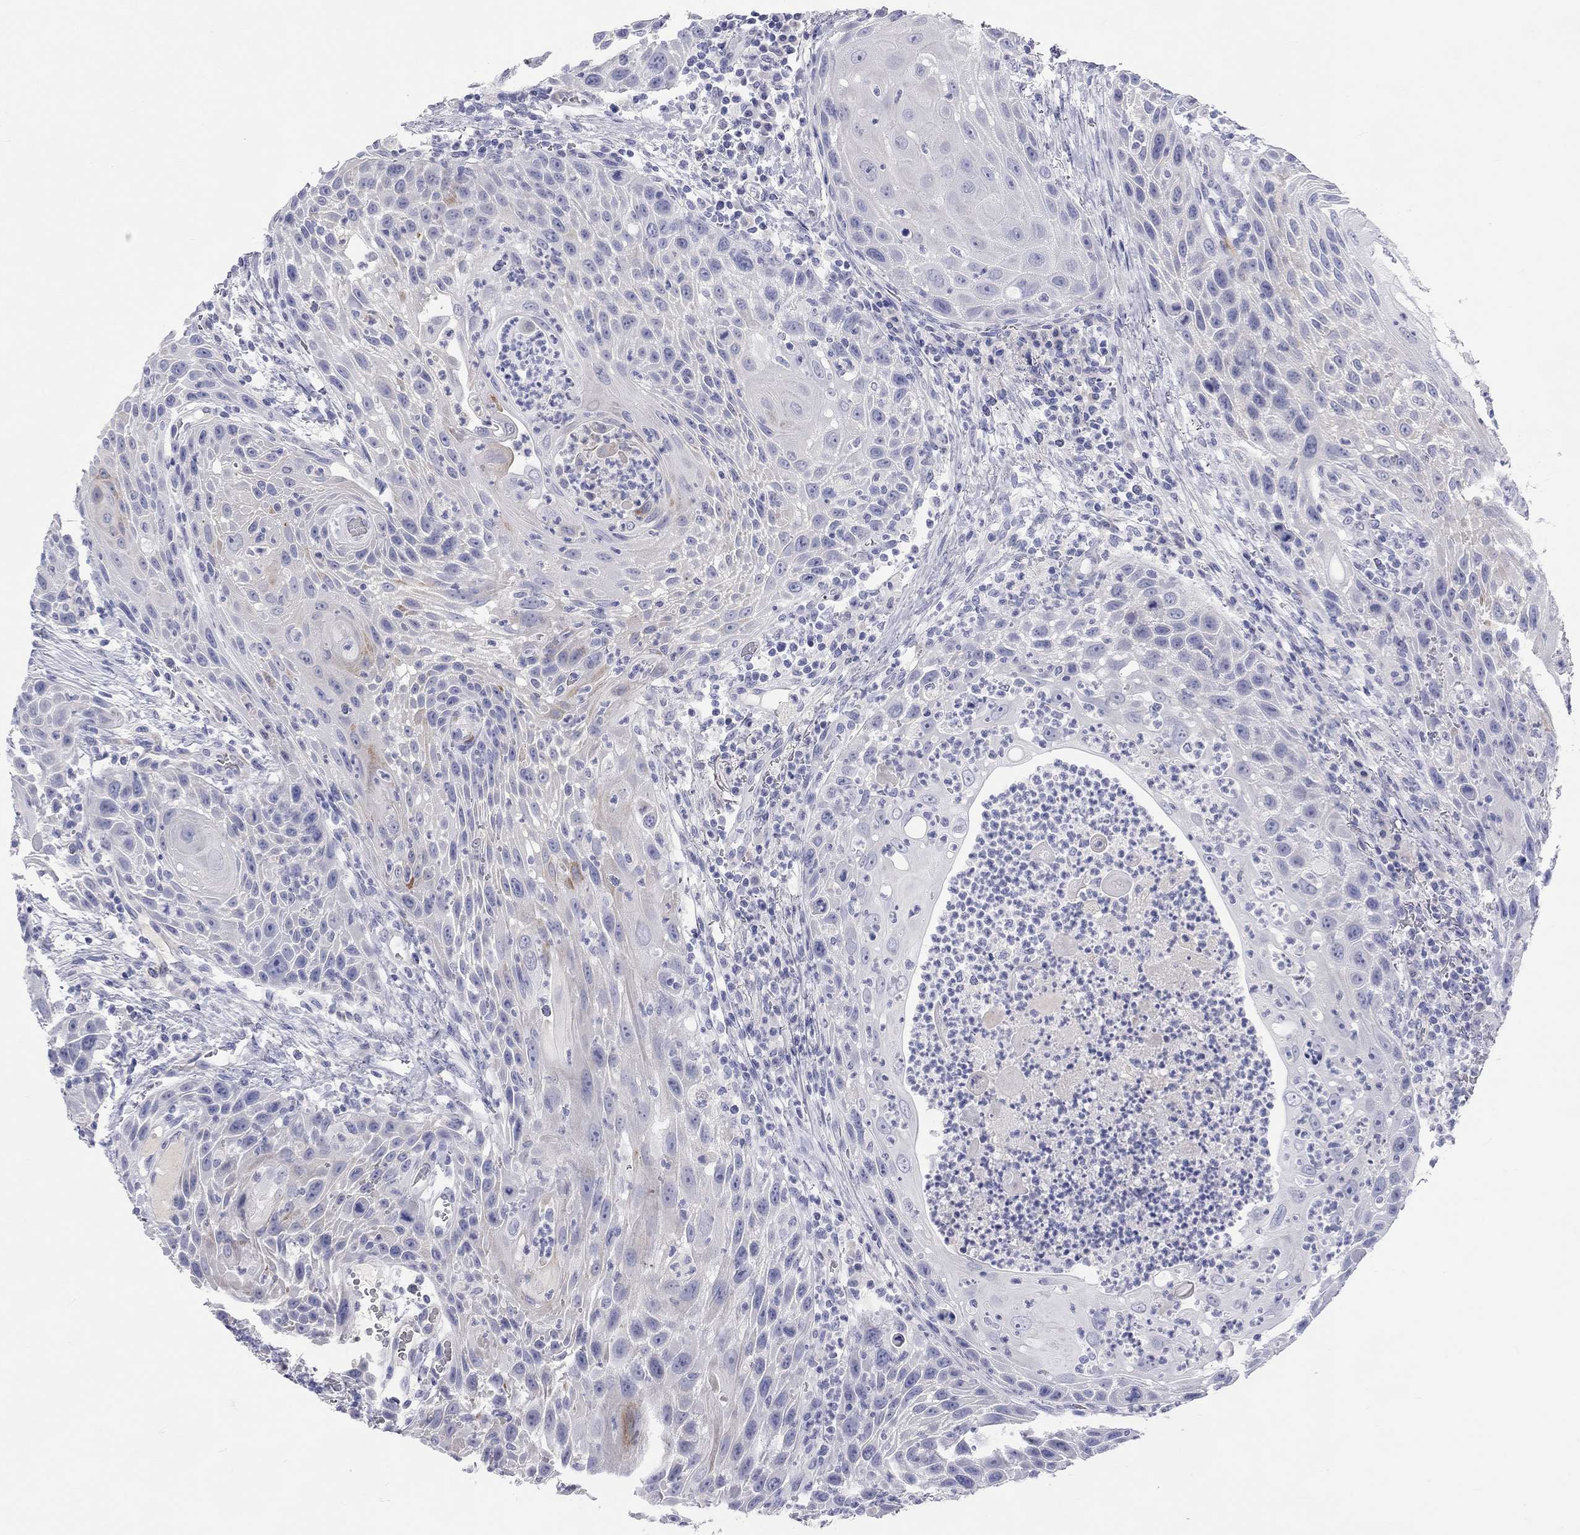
{"staining": {"intensity": "negative", "quantity": "none", "location": "none"}, "tissue": "head and neck cancer", "cell_type": "Tumor cells", "image_type": "cancer", "snomed": [{"axis": "morphology", "description": "Squamous cell carcinoma, NOS"}, {"axis": "topography", "description": "Head-Neck"}], "caption": "This is an immunohistochemistry image of head and neck squamous cell carcinoma. There is no staining in tumor cells.", "gene": "PCDHGC5", "patient": {"sex": "male", "age": 69}}